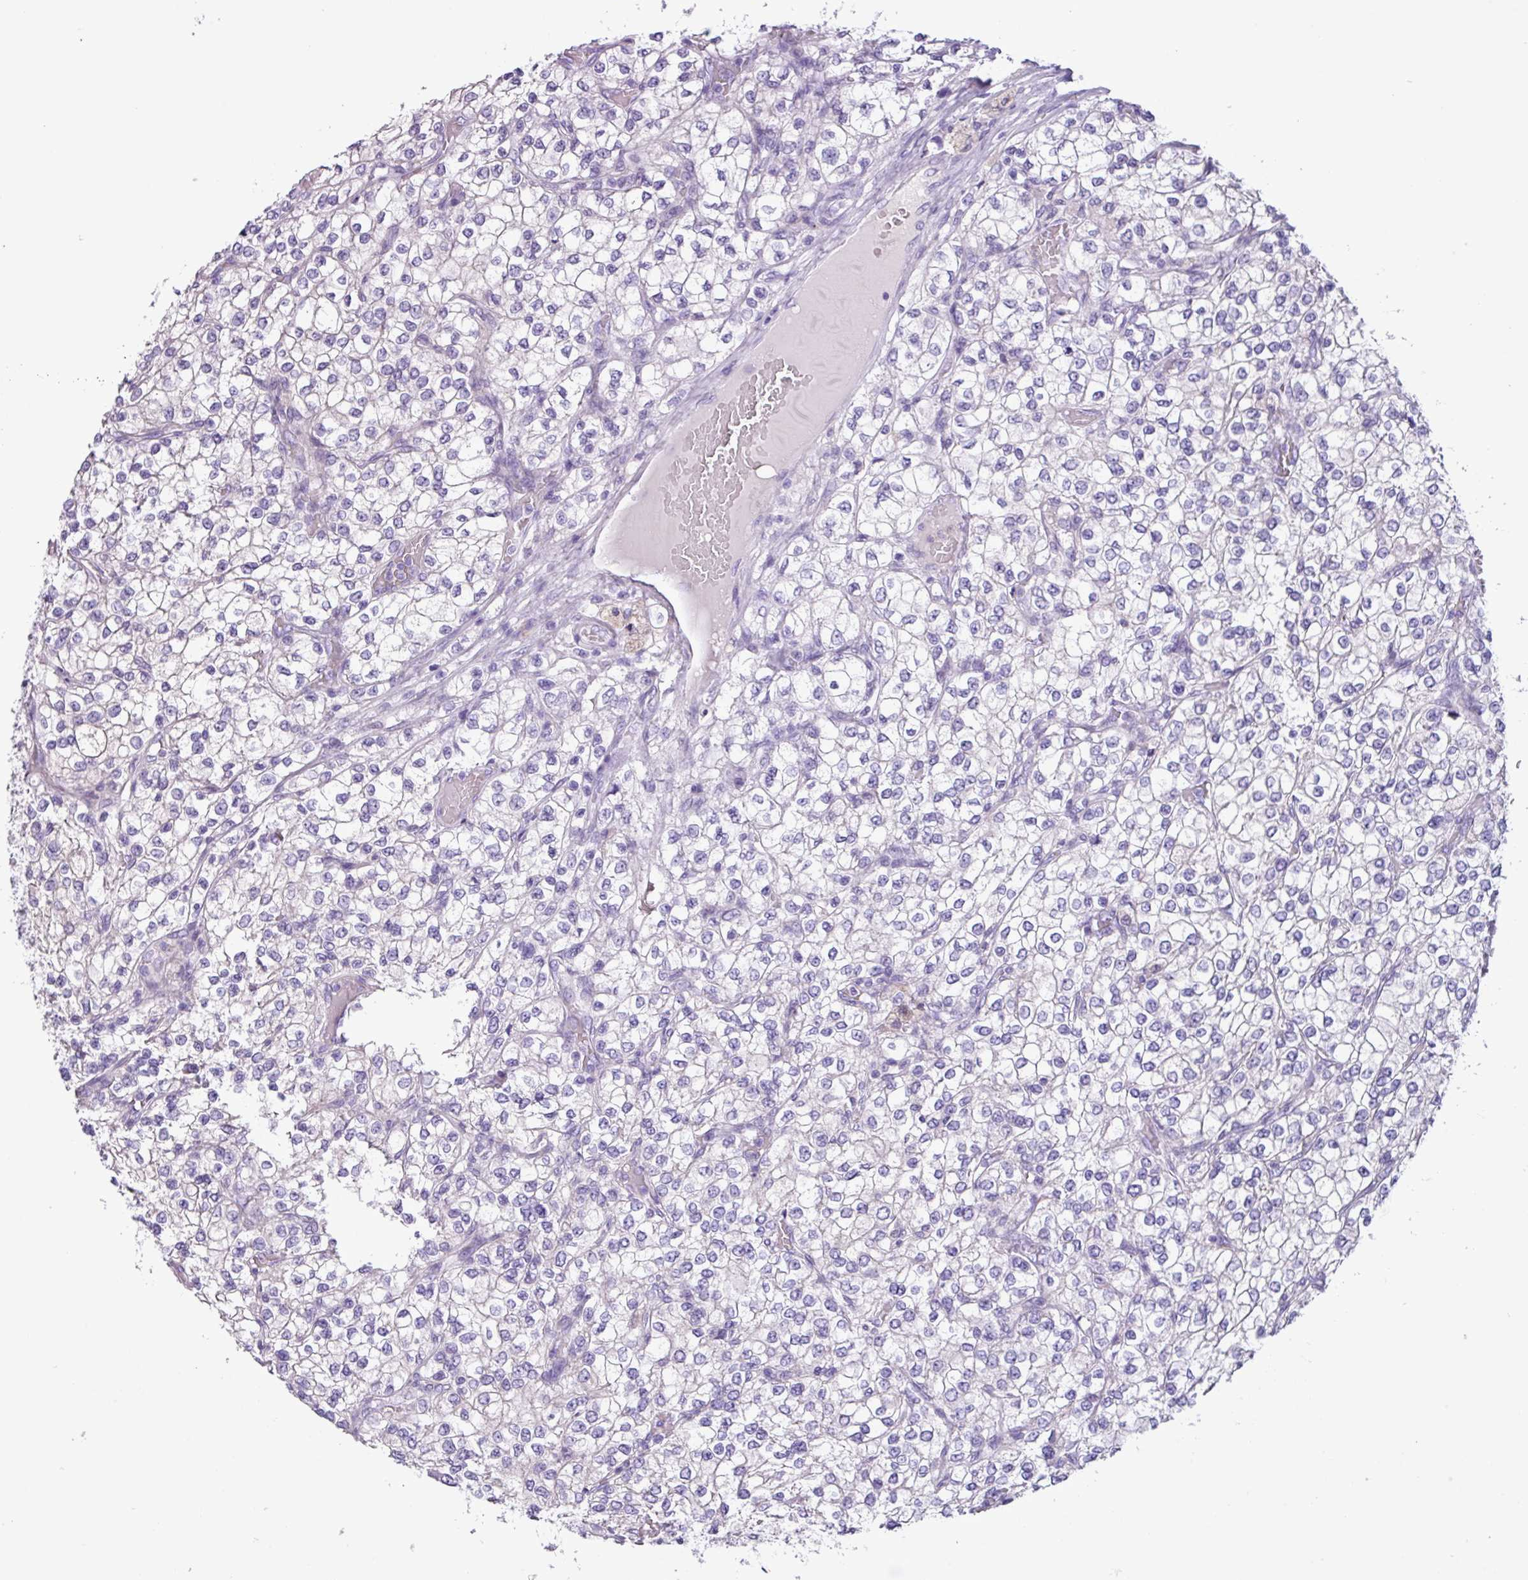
{"staining": {"intensity": "negative", "quantity": "none", "location": "none"}, "tissue": "renal cancer", "cell_type": "Tumor cells", "image_type": "cancer", "snomed": [{"axis": "morphology", "description": "Adenocarcinoma, NOS"}, {"axis": "topography", "description": "Kidney"}], "caption": "DAB immunohistochemical staining of renal adenocarcinoma reveals no significant staining in tumor cells. The staining is performed using DAB brown chromogen with nuclei counter-stained in using hematoxylin.", "gene": "CYSTM1", "patient": {"sex": "male", "age": 80}}